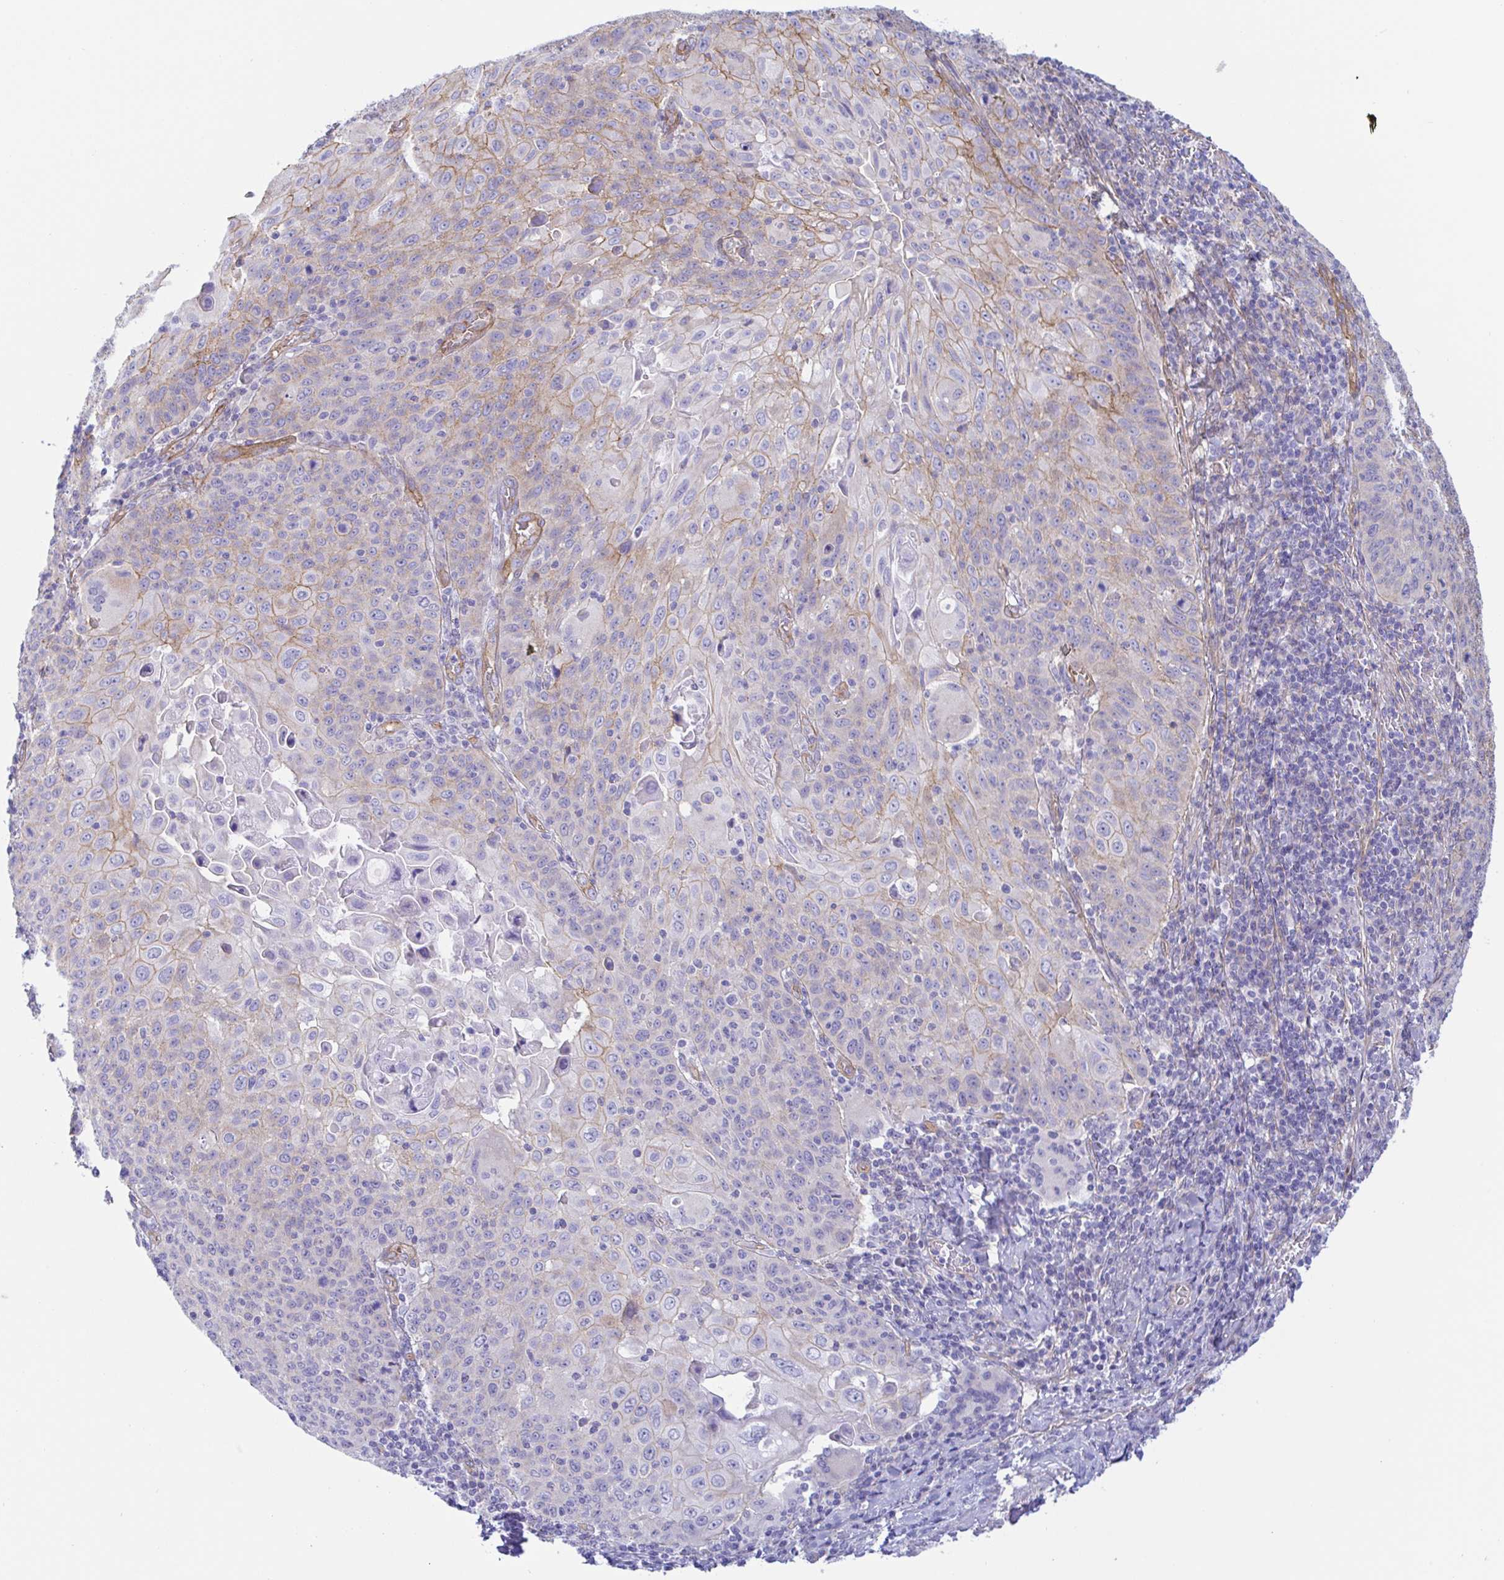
{"staining": {"intensity": "weak", "quantity": "<25%", "location": "cytoplasmic/membranous"}, "tissue": "cervical cancer", "cell_type": "Tumor cells", "image_type": "cancer", "snomed": [{"axis": "morphology", "description": "Squamous cell carcinoma, NOS"}, {"axis": "topography", "description": "Cervix"}], "caption": "Tumor cells show no significant protein expression in cervical cancer.", "gene": "ARL4D", "patient": {"sex": "female", "age": 65}}